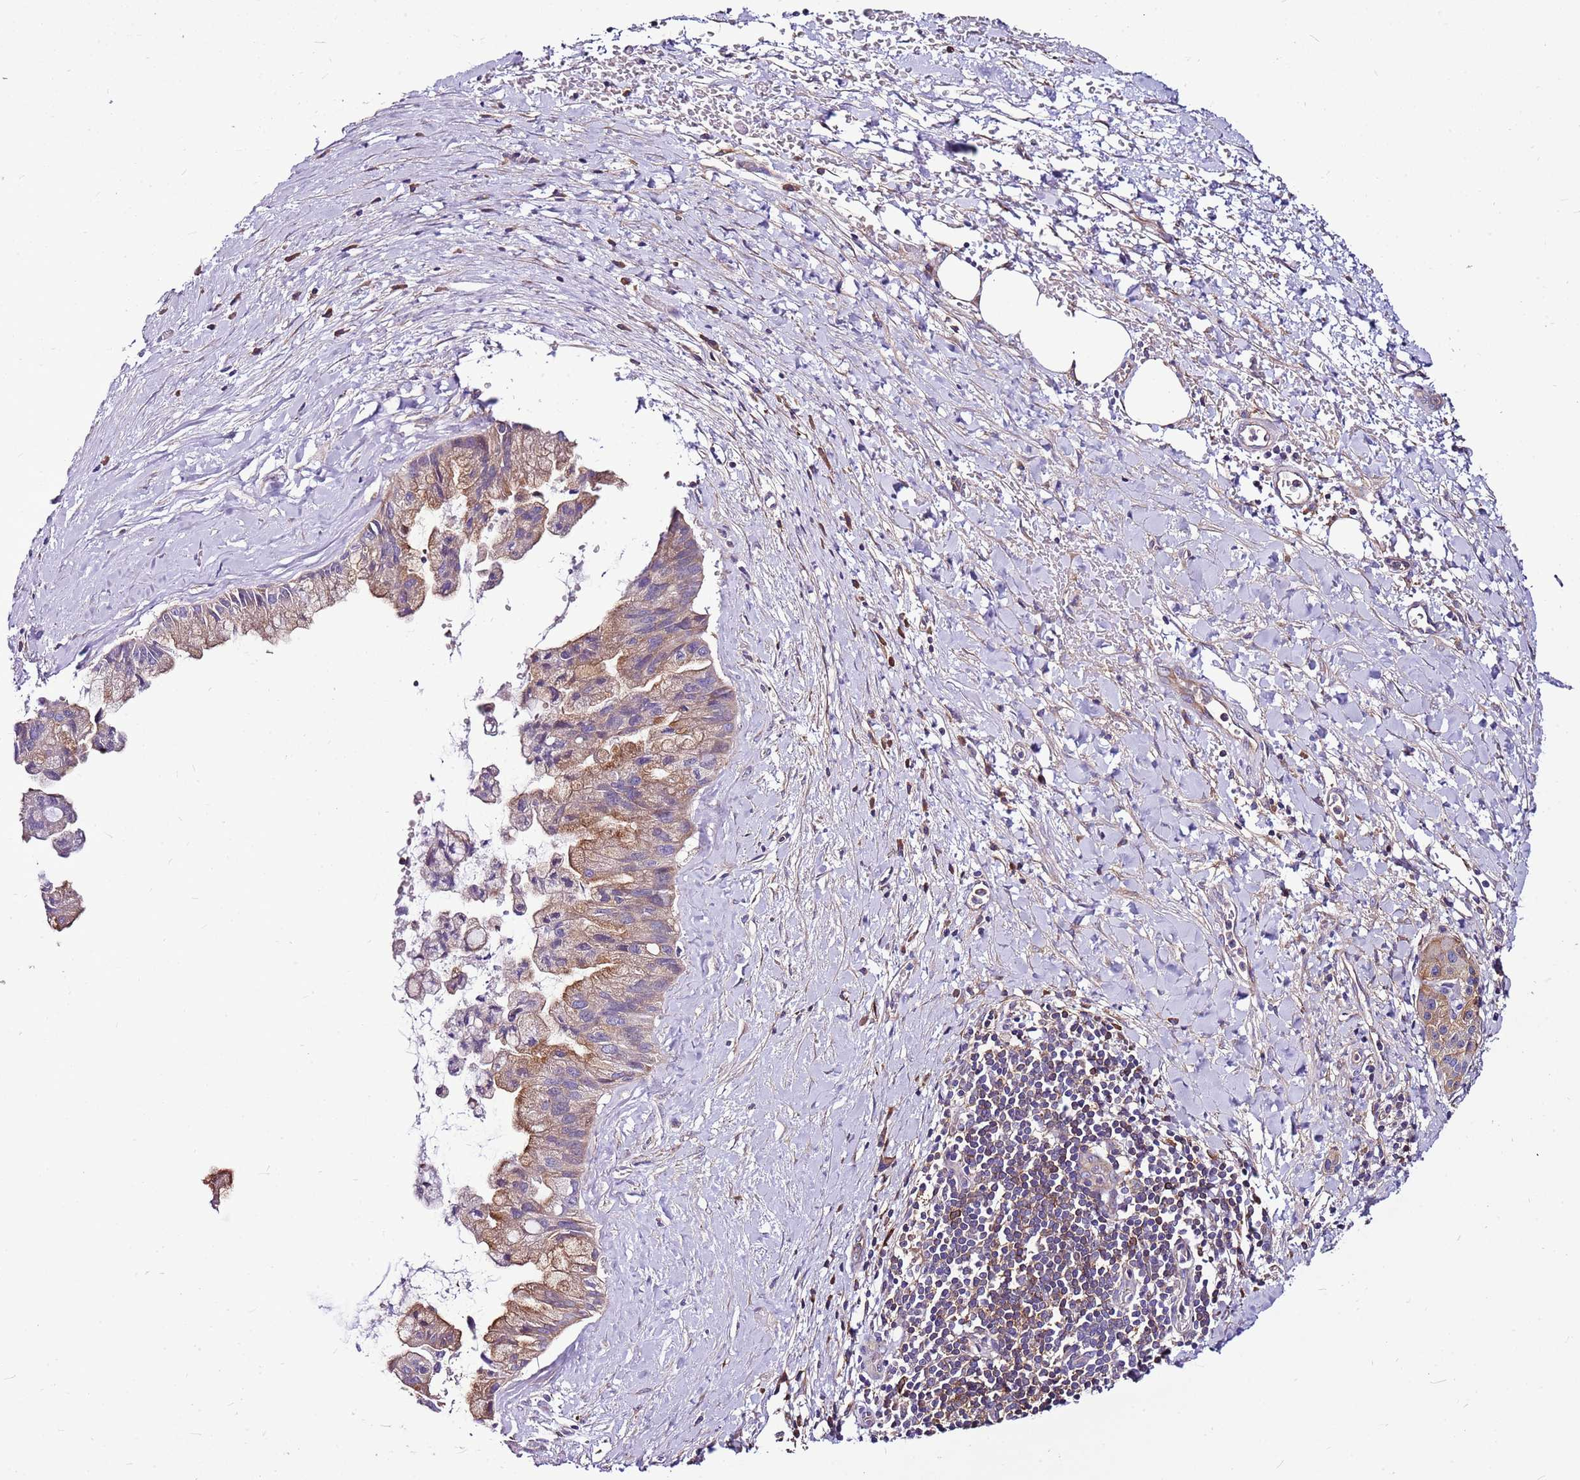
{"staining": {"intensity": "moderate", "quantity": "25%-75%", "location": "cytoplasmic/membranous"}, "tissue": "pancreatic cancer", "cell_type": "Tumor cells", "image_type": "cancer", "snomed": [{"axis": "morphology", "description": "Adenocarcinoma, NOS"}, {"axis": "topography", "description": "Pancreas"}], "caption": "Protein expression analysis of human pancreatic cancer (adenocarcinoma) reveals moderate cytoplasmic/membranous positivity in approximately 25%-75% of tumor cells.", "gene": "ATXN2L", "patient": {"sex": "male", "age": 73}}